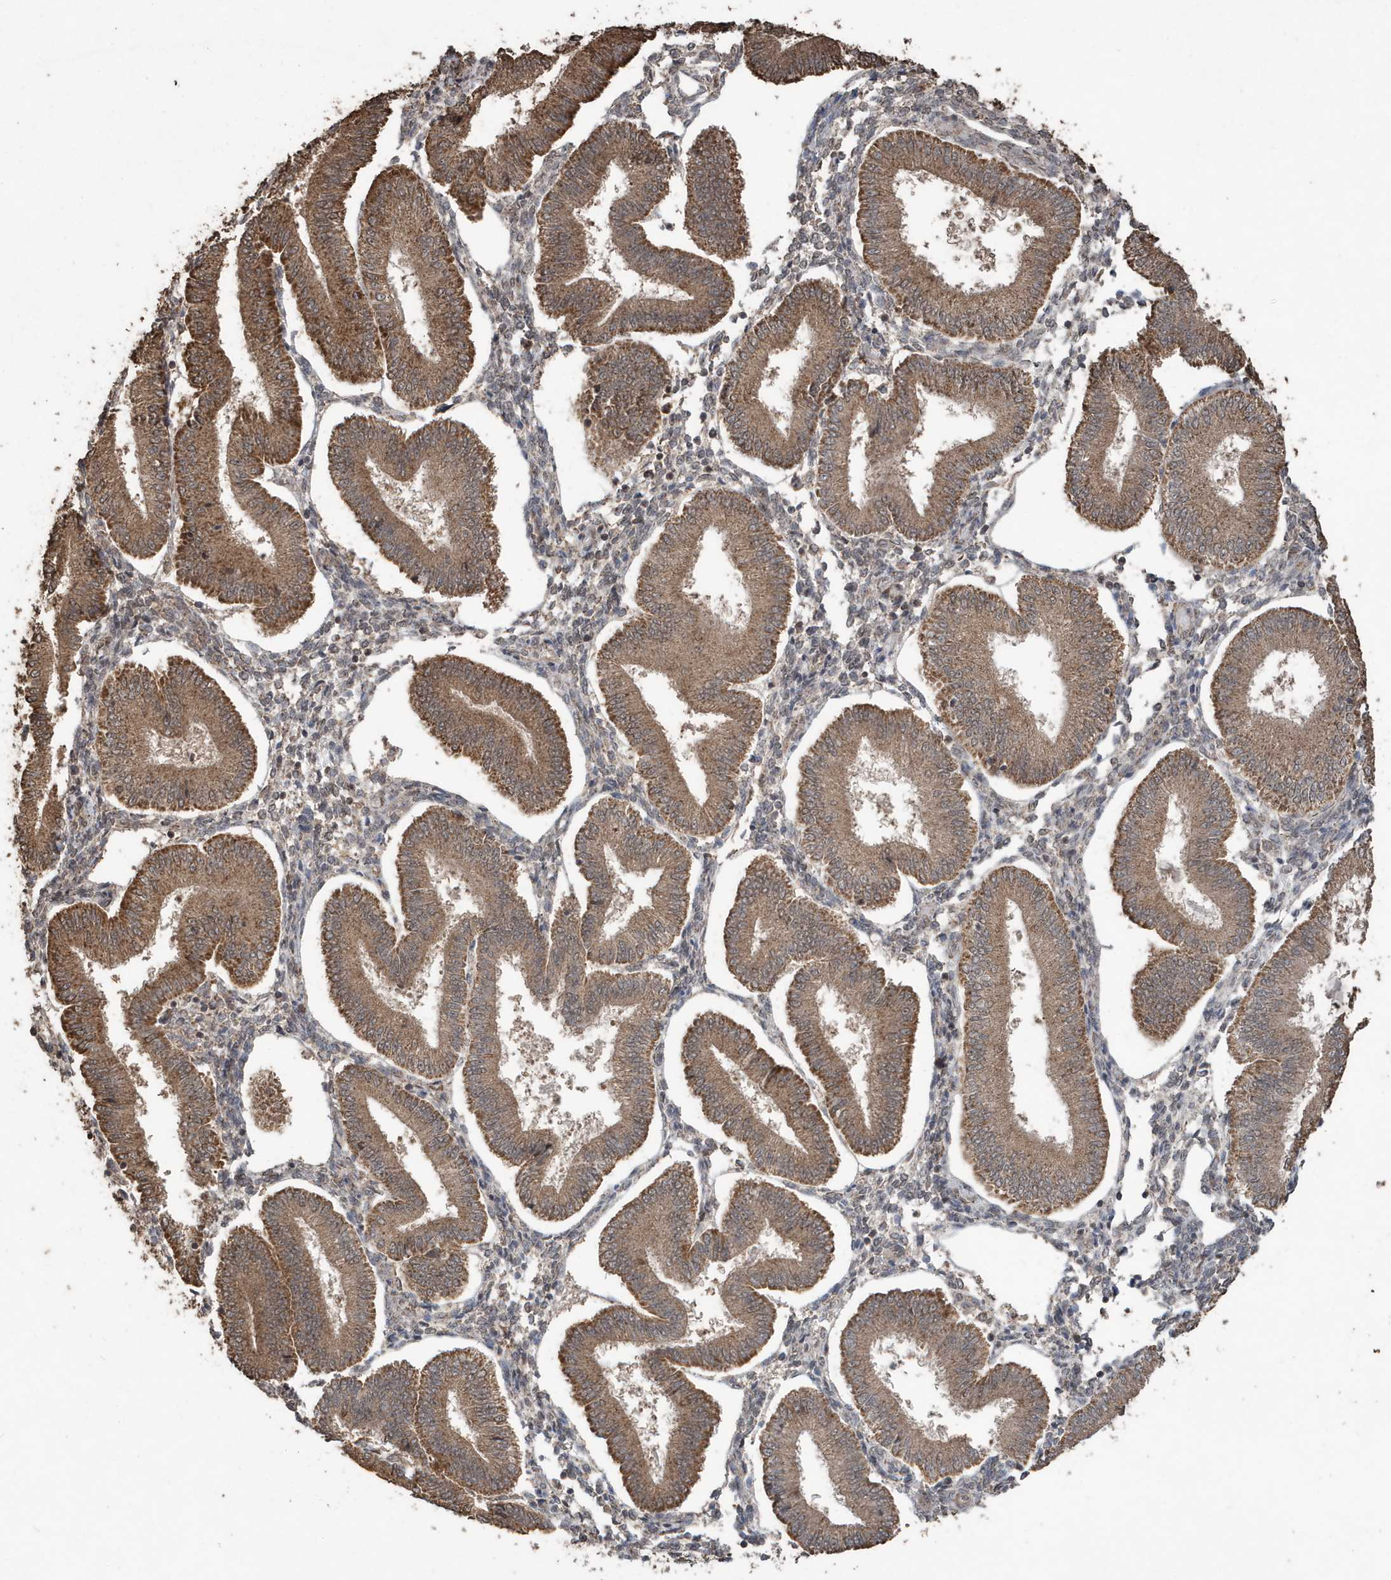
{"staining": {"intensity": "moderate", "quantity": "25%-75%", "location": "cytoplasmic/membranous"}, "tissue": "endometrium", "cell_type": "Cells in endometrial stroma", "image_type": "normal", "snomed": [{"axis": "morphology", "description": "Normal tissue, NOS"}, {"axis": "topography", "description": "Endometrium"}], "caption": "A brown stain highlights moderate cytoplasmic/membranous expression of a protein in cells in endometrial stroma of unremarkable endometrium.", "gene": "PAXBP1", "patient": {"sex": "female", "age": 39}}